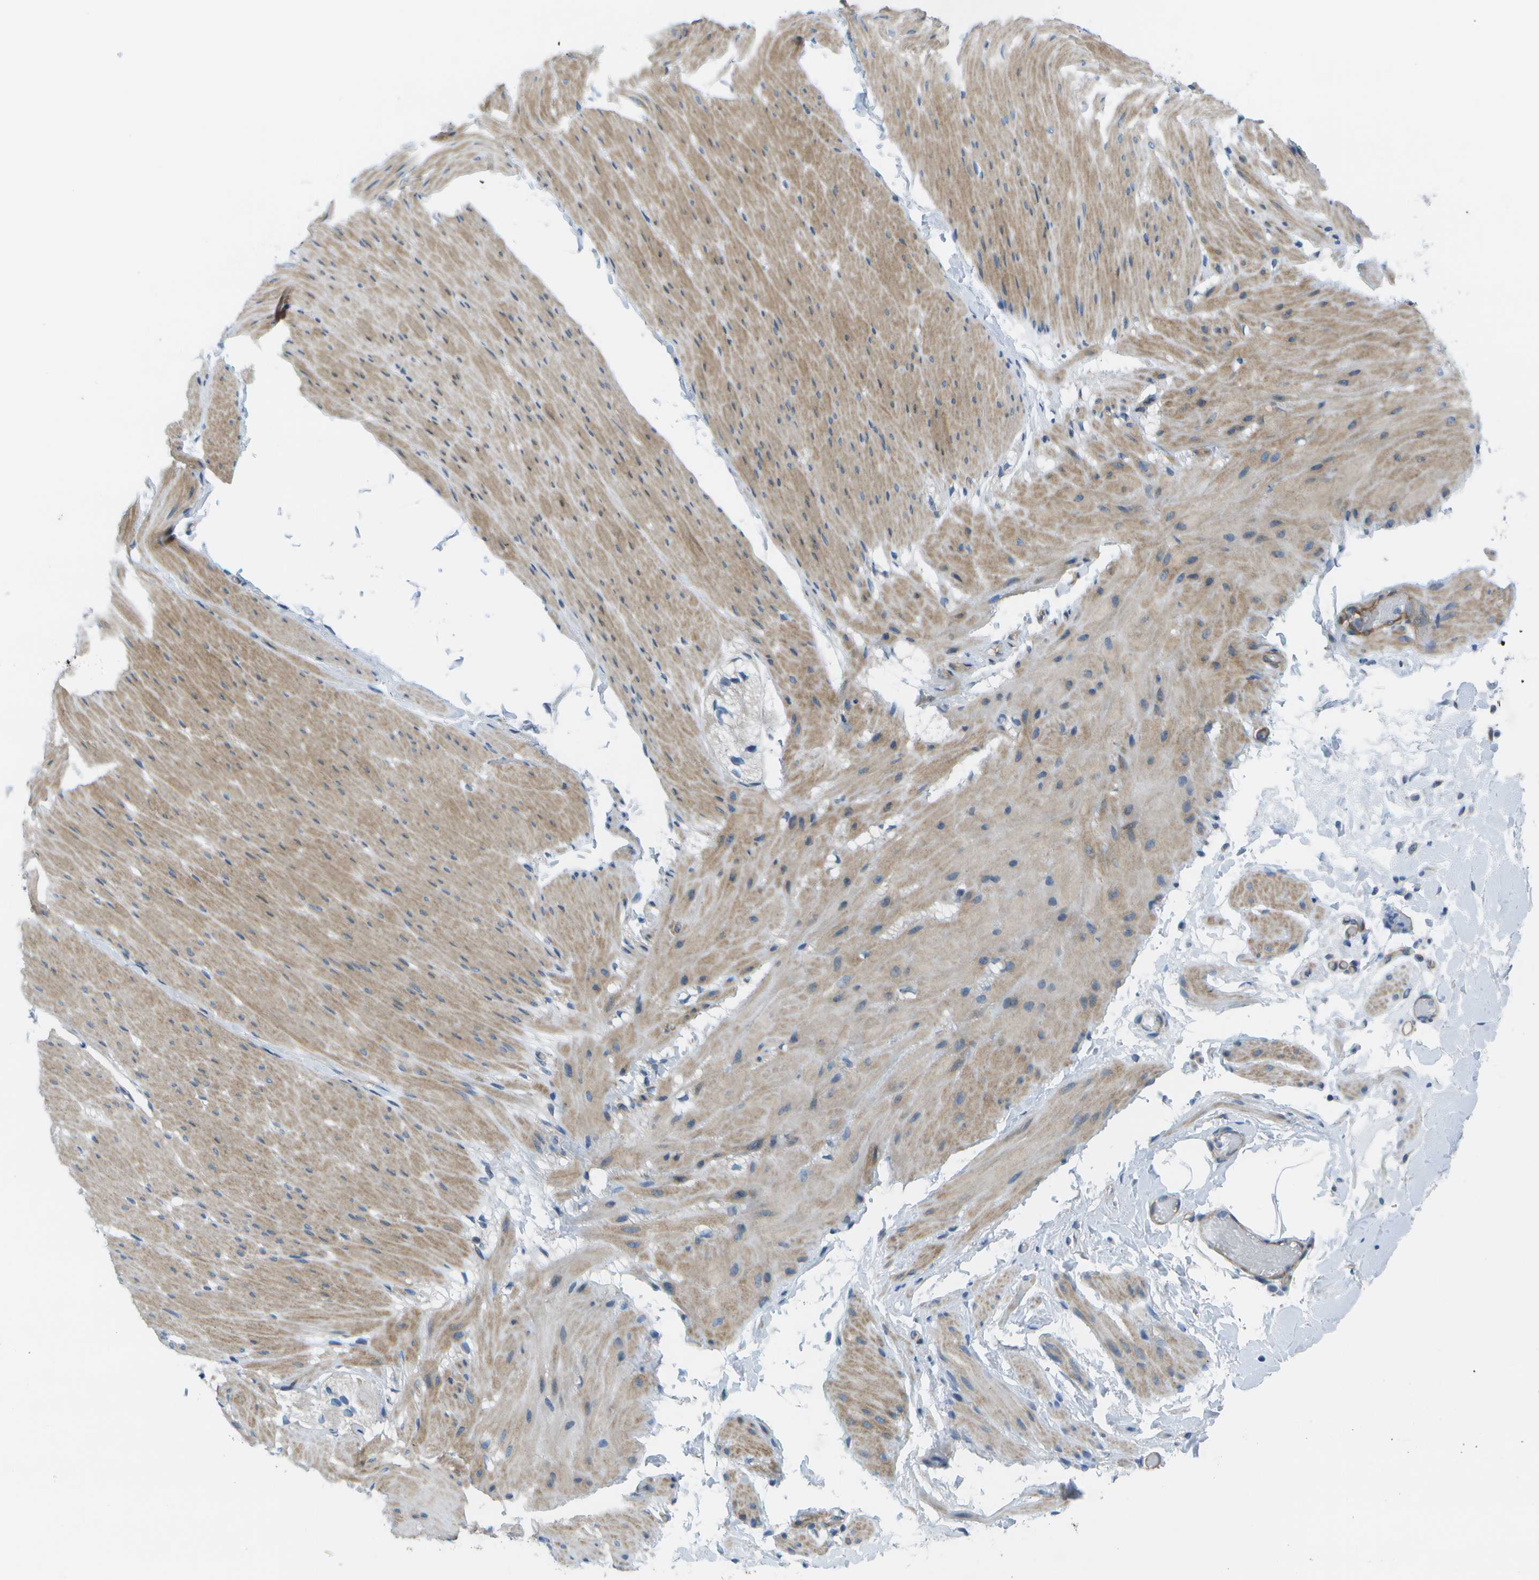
{"staining": {"intensity": "weak", "quantity": ">75%", "location": "cytoplasmic/membranous"}, "tissue": "smooth muscle", "cell_type": "Smooth muscle cells", "image_type": "normal", "snomed": [{"axis": "morphology", "description": "Normal tissue, NOS"}, {"axis": "topography", "description": "Smooth muscle"}, {"axis": "topography", "description": "Colon"}], "caption": "The histopathology image exhibits a brown stain indicating the presence of a protein in the cytoplasmic/membranous of smooth muscle cells in smooth muscle. The staining is performed using DAB (3,3'-diaminobenzidine) brown chromogen to label protein expression. The nuclei are counter-stained blue using hematoxylin.", "gene": "SORBS3", "patient": {"sex": "male", "age": 67}}